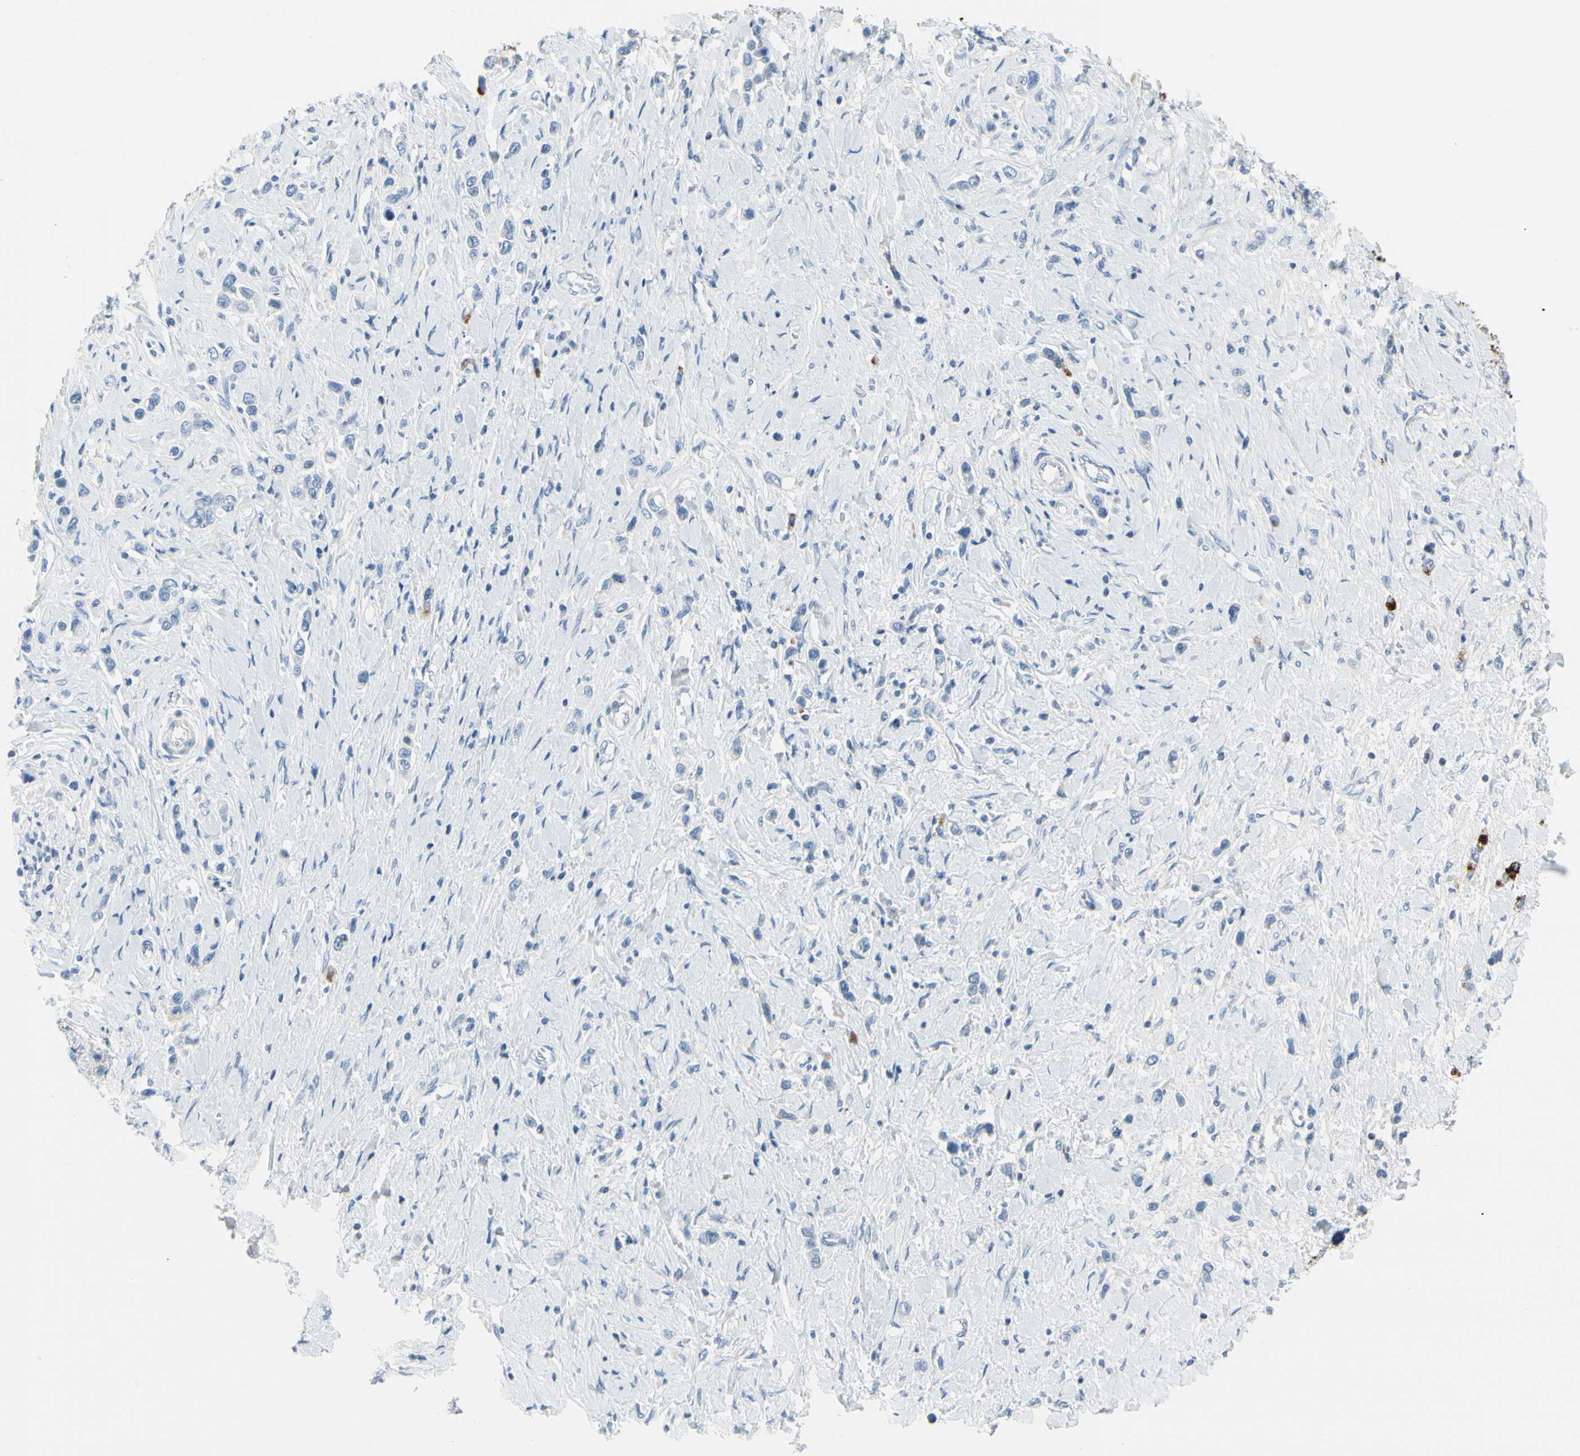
{"staining": {"intensity": "negative", "quantity": "none", "location": "none"}, "tissue": "stomach cancer", "cell_type": "Tumor cells", "image_type": "cancer", "snomed": [{"axis": "morphology", "description": "Normal tissue, NOS"}, {"axis": "morphology", "description": "Adenocarcinoma, NOS"}, {"axis": "topography", "description": "Stomach, upper"}, {"axis": "topography", "description": "Stomach"}], "caption": "The histopathology image demonstrates no staining of tumor cells in stomach adenocarcinoma.", "gene": "MUC5B", "patient": {"sex": "female", "age": 65}}